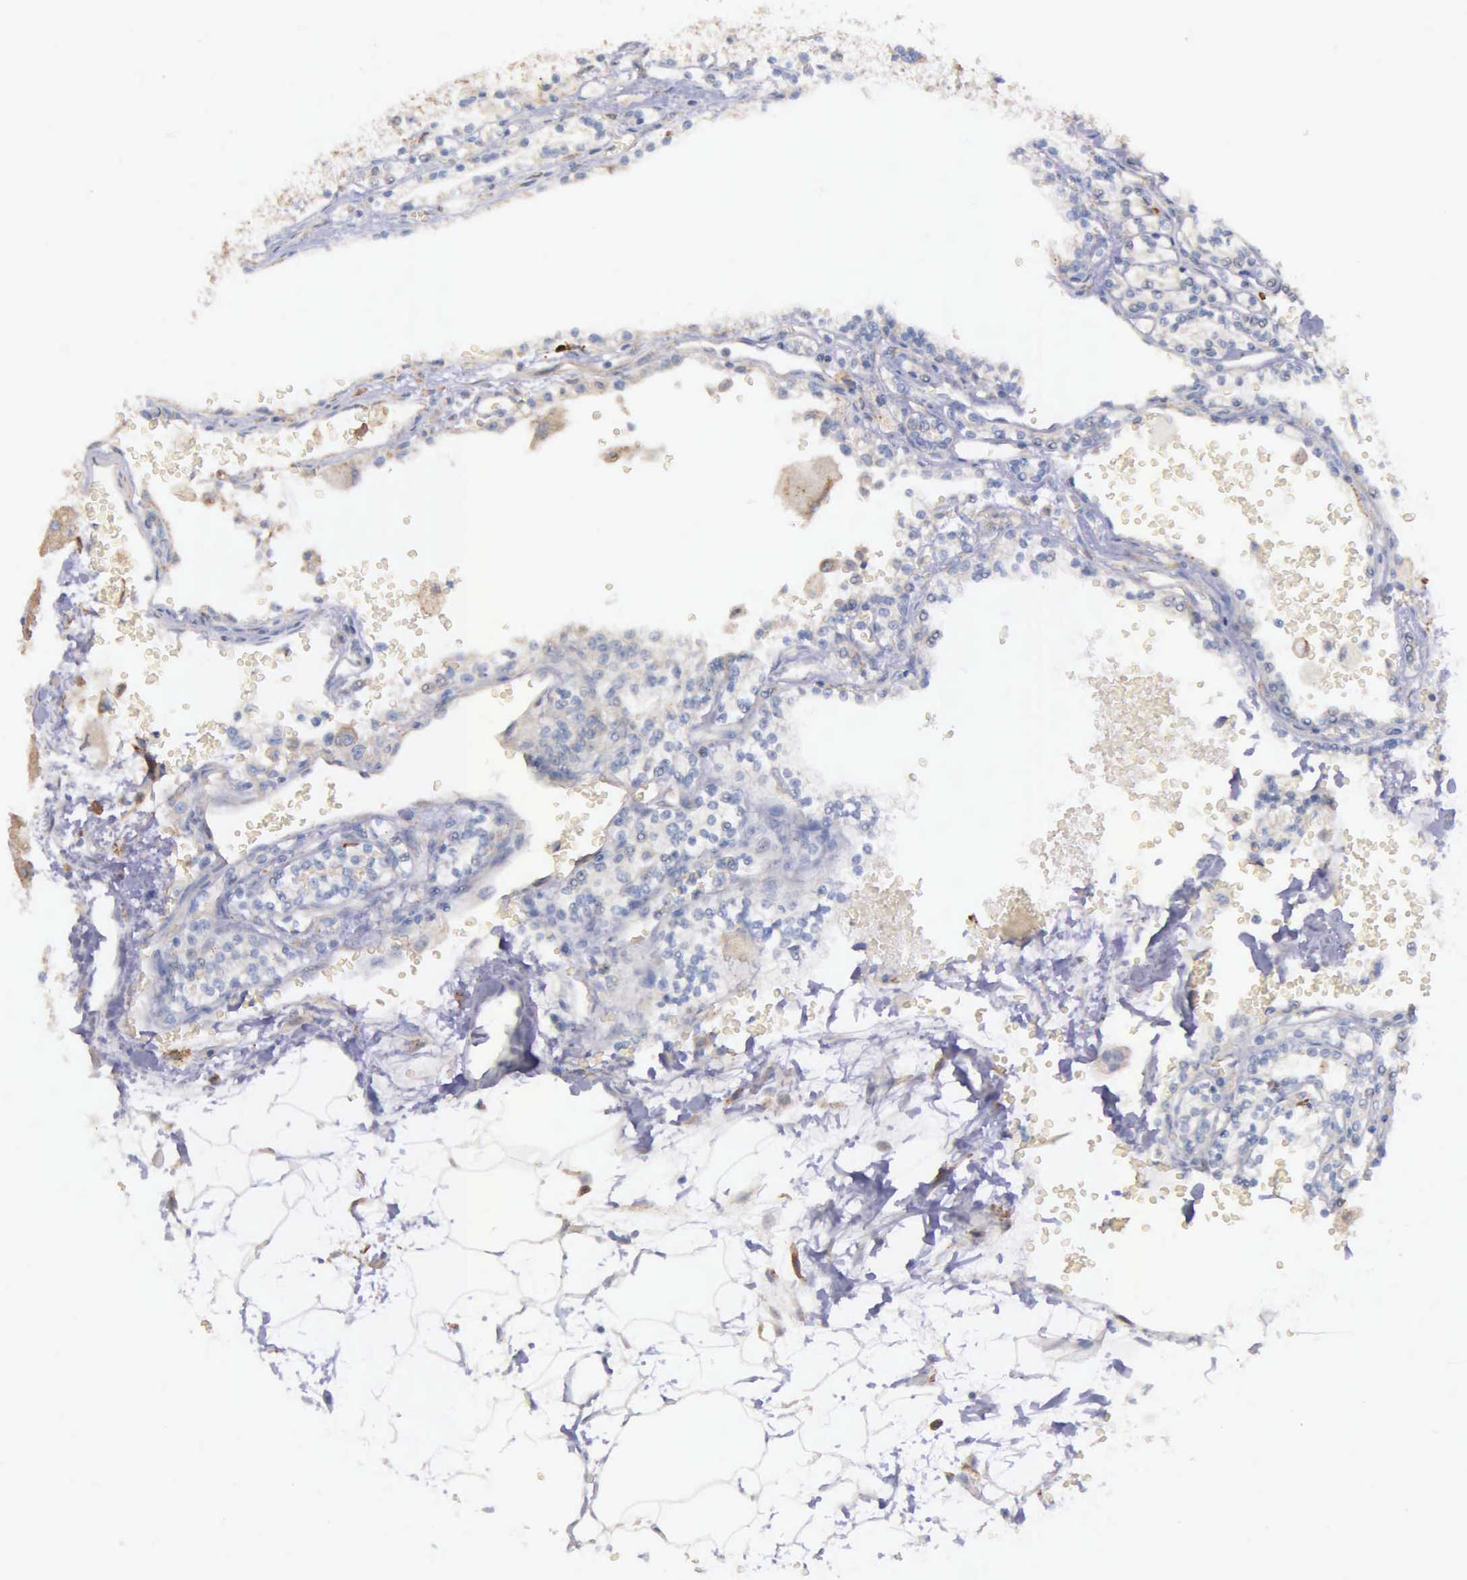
{"staining": {"intensity": "negative", "quantity": "none", "location": "none"}, "tissue": "renal cancer", "cell_type": "Tumor cells", "image_type": "cancer", "snomed": [{"axis": "morphology", "description": "Adenocarcinoma, NOS"}, {"axis": "topography", "description": "Kidney"}], "caption": "Tumor cells are negative for protein expression in human renal cancer. Brightfield microscopy of immunohistochemistry stained with DAB (brown) and hematoxylin (blue), captured at high magnification.", "gene": "ZC3H12B", "patient": {"sex": "female", "age": 56}}